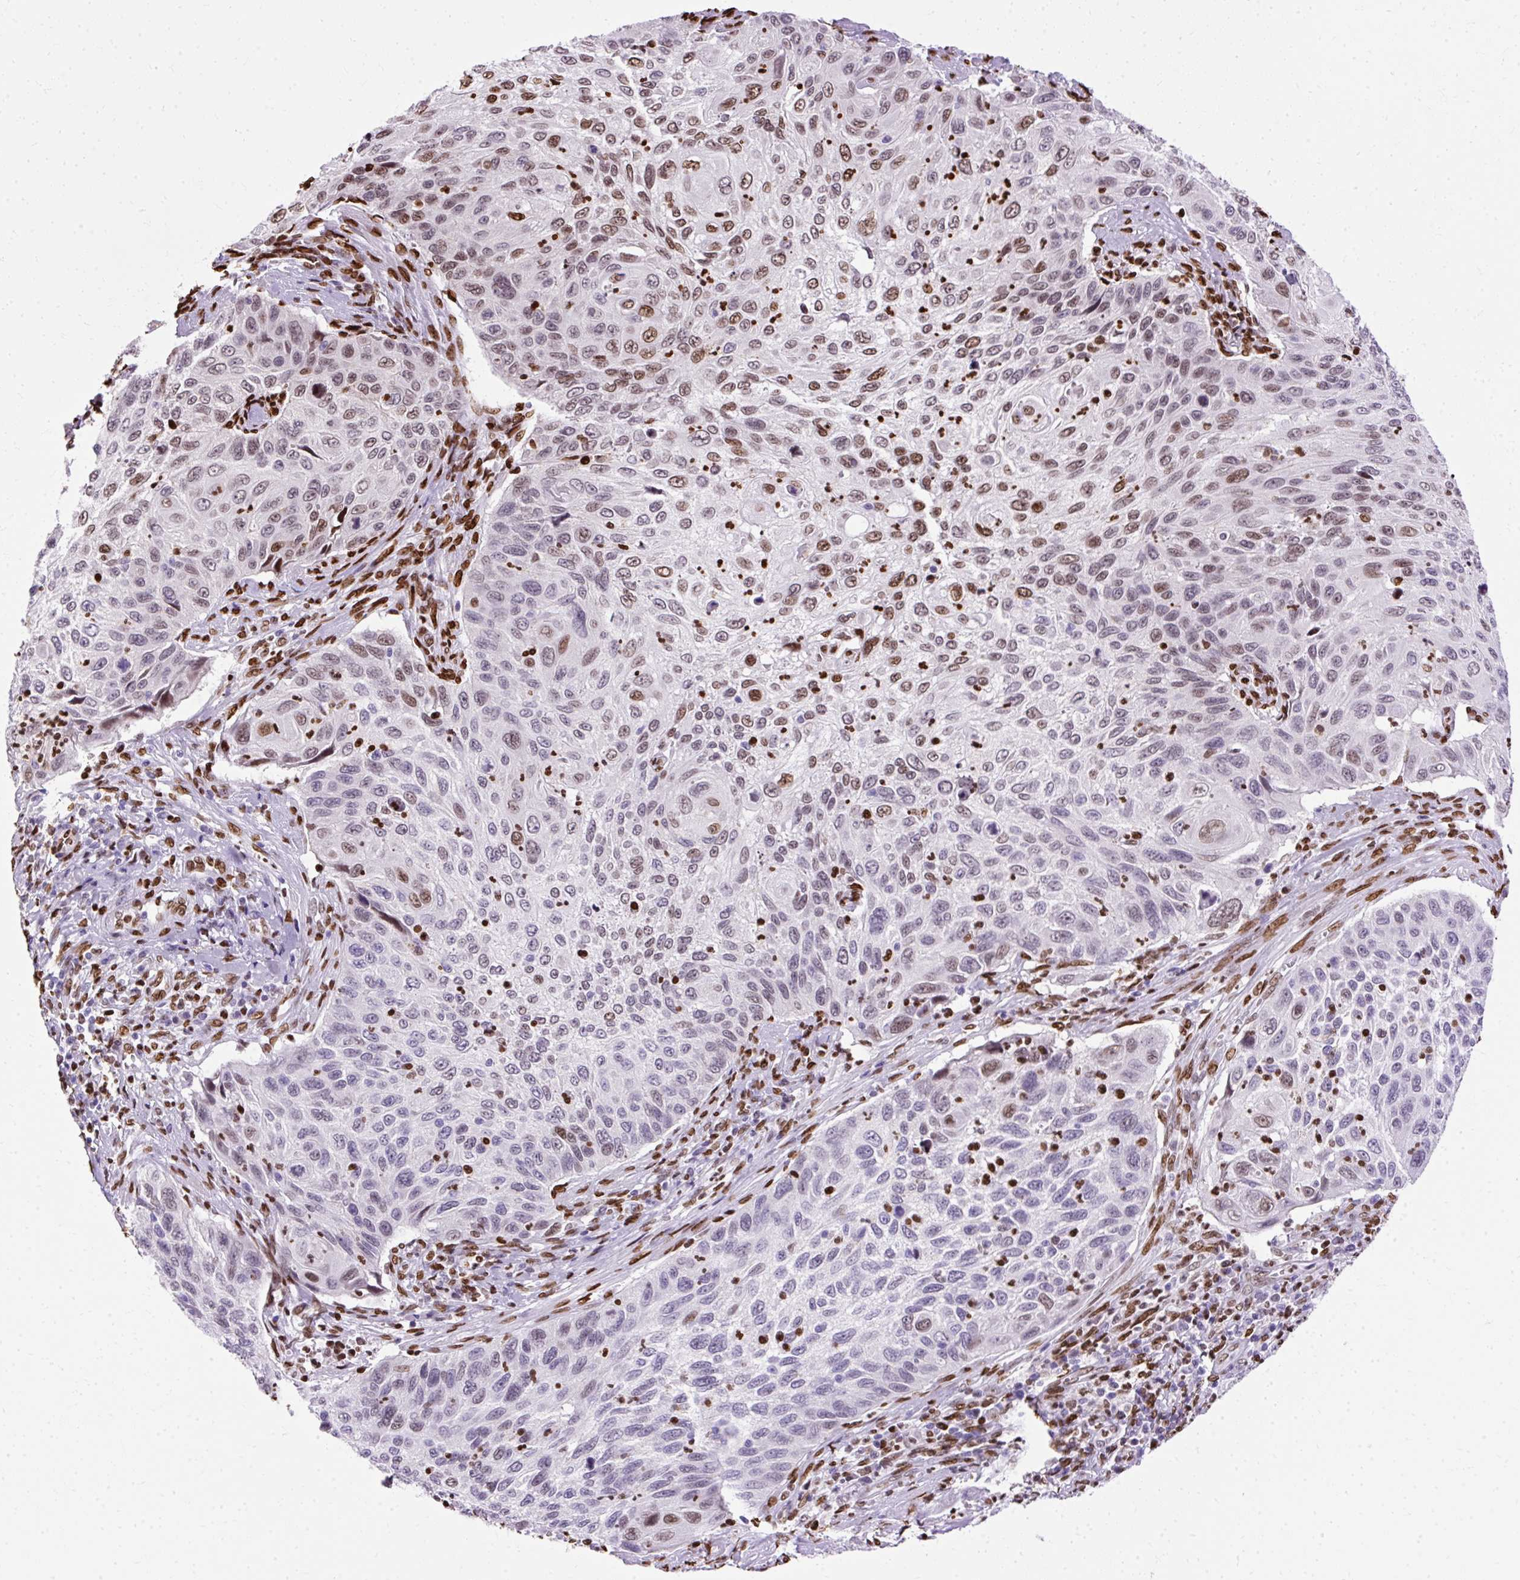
{"staining": {"intensity": "moderate", "quantity": "25%-75%", "location": "nuclear"}, "tissue": "cervical cancer", "cell_type": "Tumor cells", "image_type": "cancer", "snomed": [{"axis": "morphology", "description": "Squamous cell carcinoma, NOS"}, {"axis": "topography", "description": "Cervix"}], "caption": "Cervical squamous cell carcinoma stained with DAB IHC reveals medium levels of moderate nuclear staining in approximately 25%-75% of tumor cells. Nuclei are stained in blue.", "gene": "TMEM184C", "patient": {"sex": "female", "age": 70}}